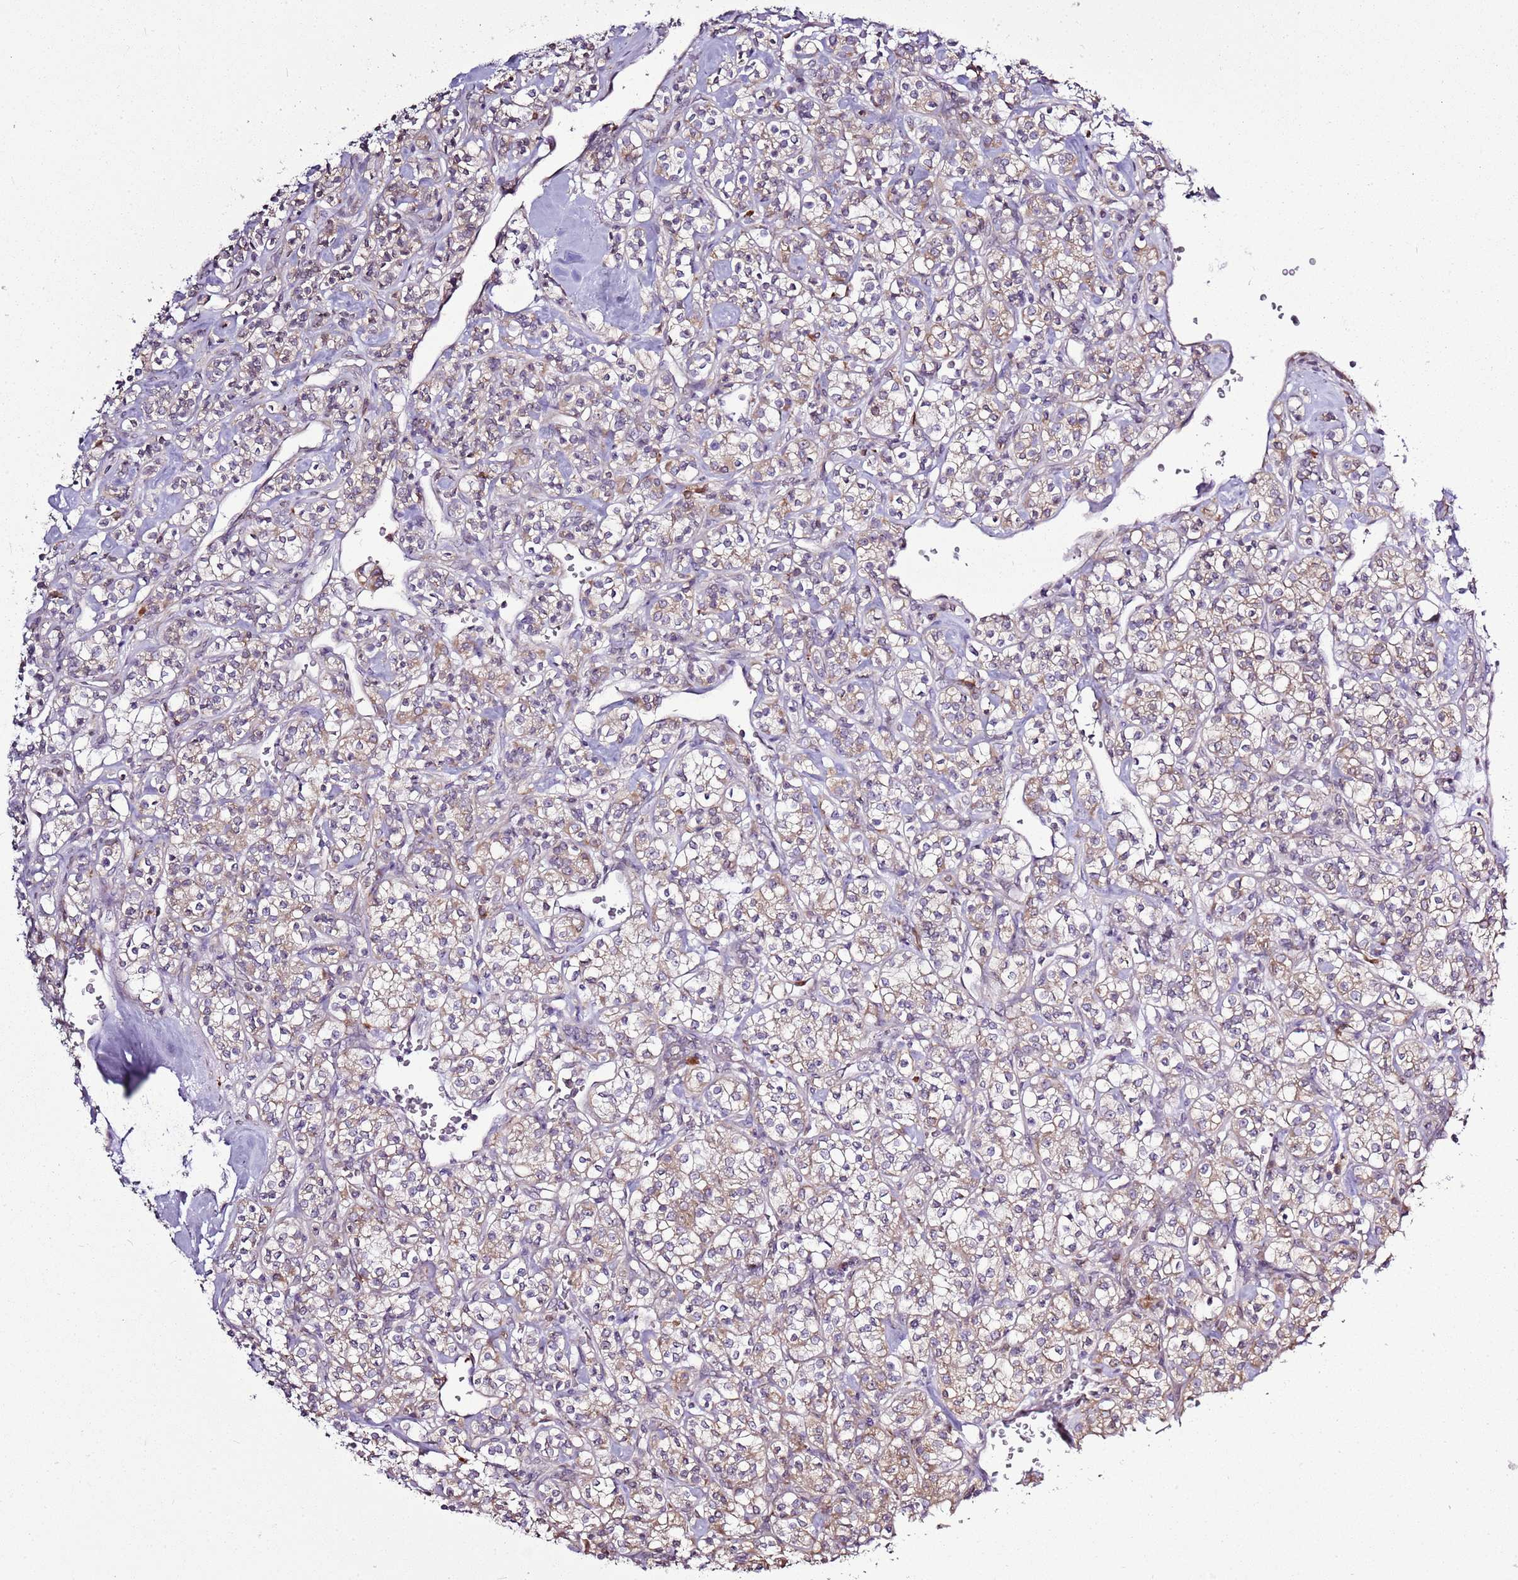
{"staining": {"intensity": "weak", "quantity": "25%-75%", "location": "cytoplasmic/membranous"}, "tissue": "renal cancer", "cell_type": "Tumor cells", "image_type": "cancer", "snomed": [{"axis": "morphology", "description": "Adenocarcinoma, NOS"}, {"axis": "topography", "description": "Kidney"}], "caption": "Human adenocarcinoma (renal) stained for a protein (brown) reveals weak cytoplasmic/membranous positive positivity in approximately 25%-75% of tumor cells.", "gene": "TMED10", "patient": {"sex": "male", "age": 77}}